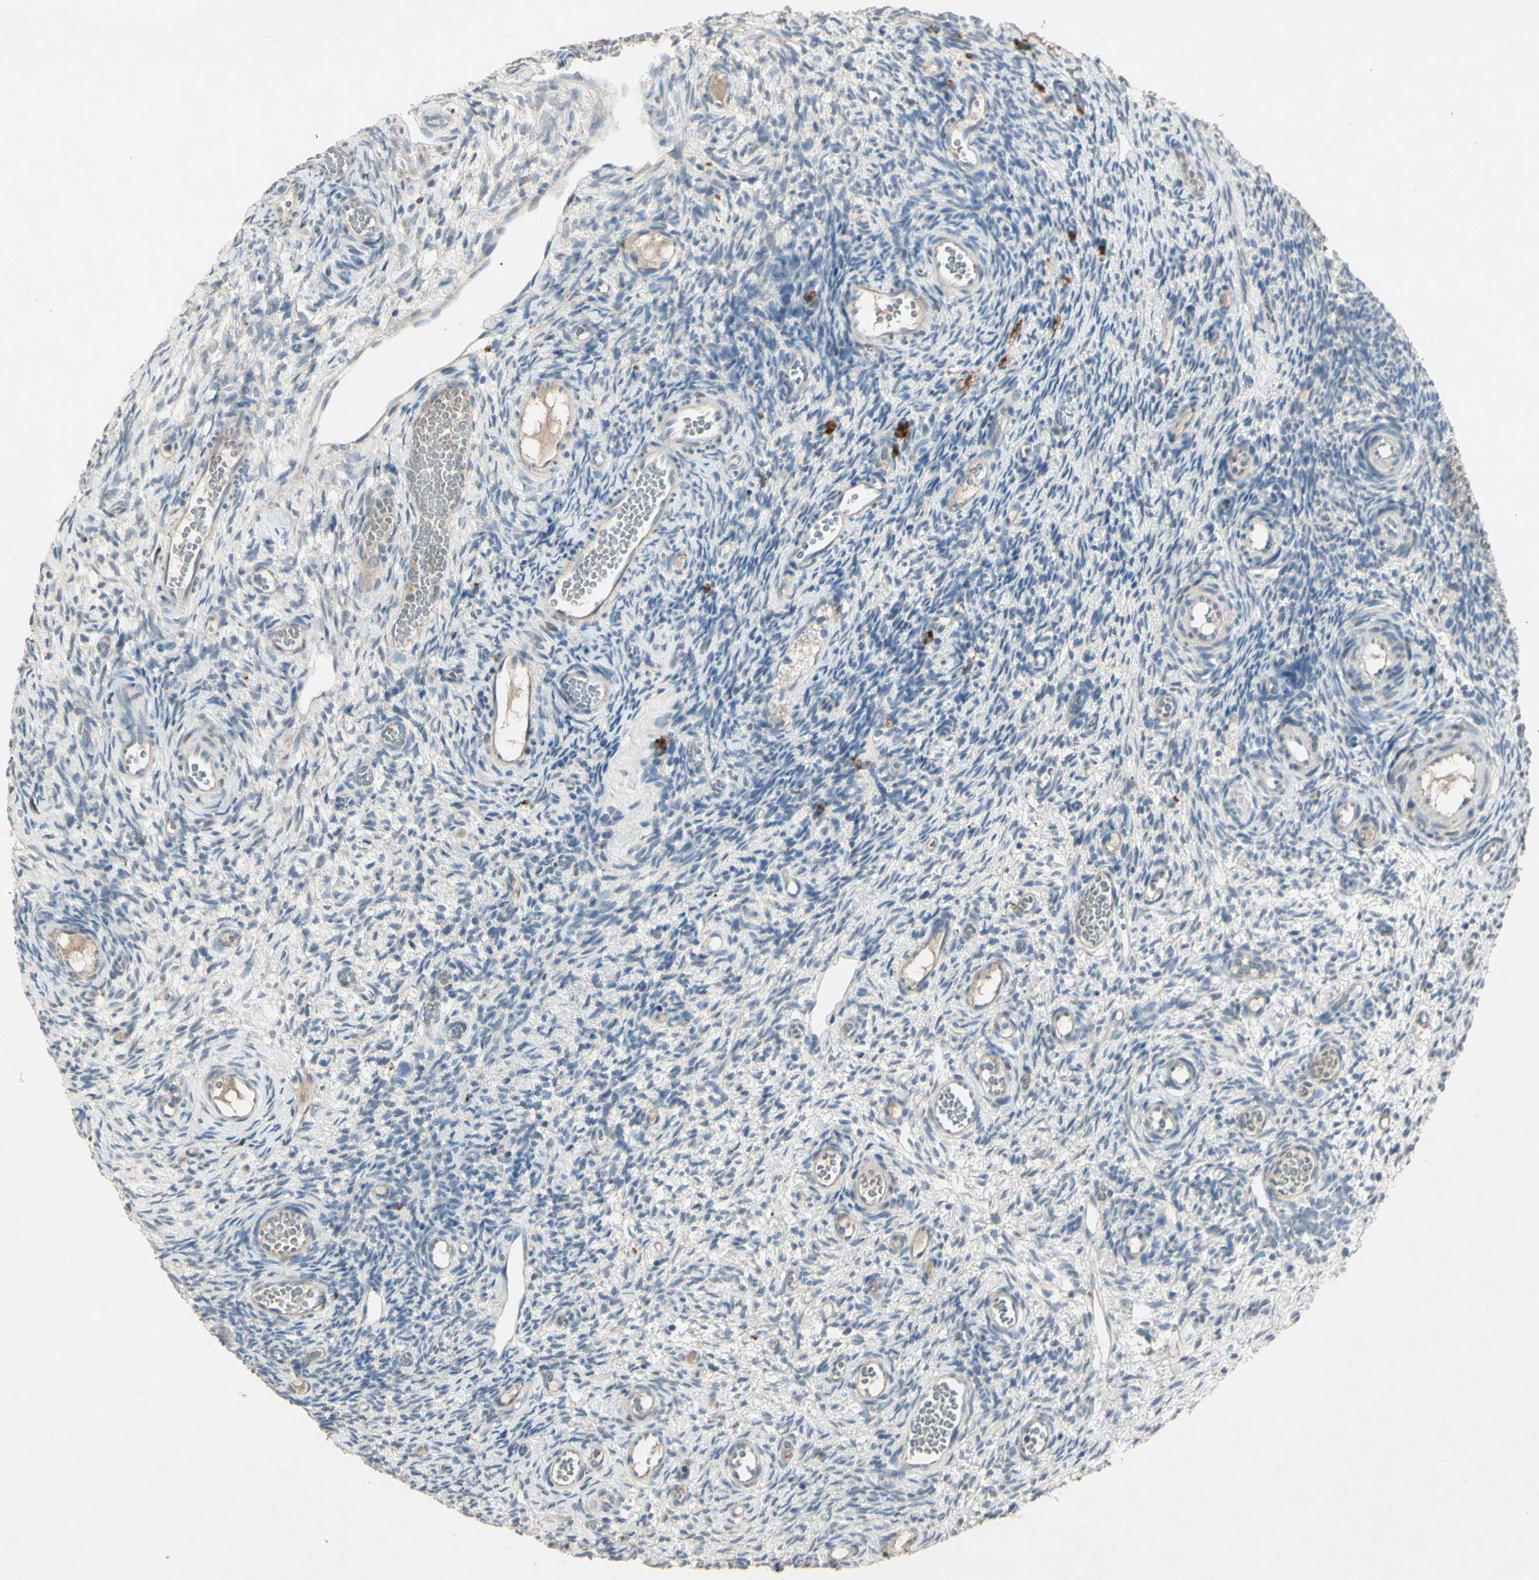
{"staining": {"intensity": "negative", "quantity": "none", "location": "none"}, "tissue": "ovary", "cell_type": "Ovarian stroma cells", "image_type": "normal", "snomed": [{"axis": "morphology", "description": "Normal tissue, NOS"}, {"axis": "topography", "description": "Ovary"}], "caption": "A high-resolution photomicrograph shows immunohistochemistry (IHC) staining of benign ovary, which shows no significant positivity in ovarian stroma cells.", "gene": "TIMM21", "patient": {"sex": "female", "age": 35}}